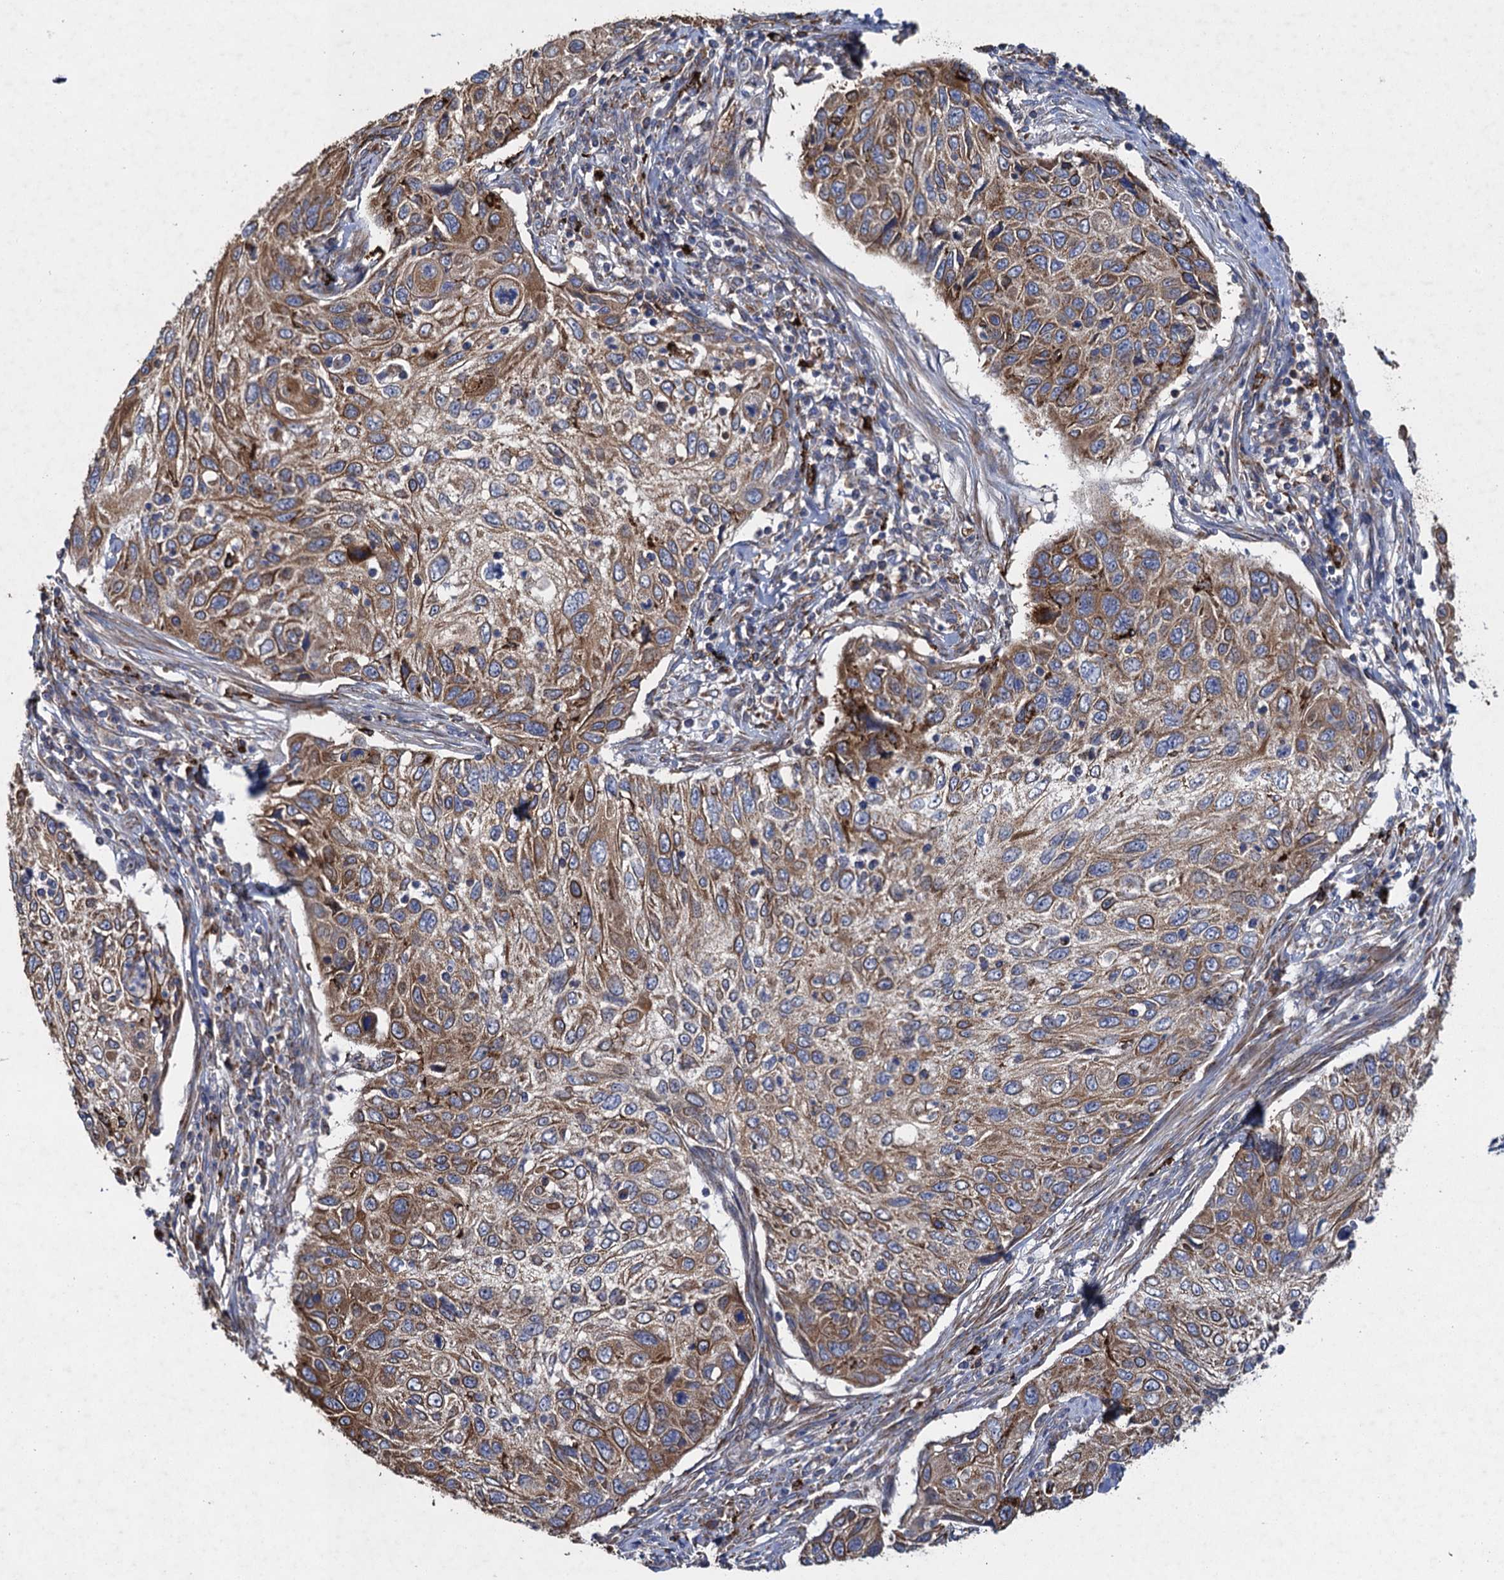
{"staining": {"intensity": "moderate", "quantity": ">75%", "location": "cytoplasmic/membranous"}, "tissue": "cervical cancer", "cell_type": "Tumor cells", "image_type": "cancer", "snomed": [{"axis": "morphology", "description": "Squamous cell carcinoma, NOS"}, {"axis": "topography", "description": "Cervix"}], "caption": "A brown stain labels moderate cytoplasmic/membranous staining of a protein in human cervical cancer (squamous cell carcinoma) tumor cells. (DAB (3,3'-diaminobenzidine) IHC, brown staining for protein, blue staining for nuclei).", "gene": "TXNDC11", "patient": {"sex": "female", "age": 70}}